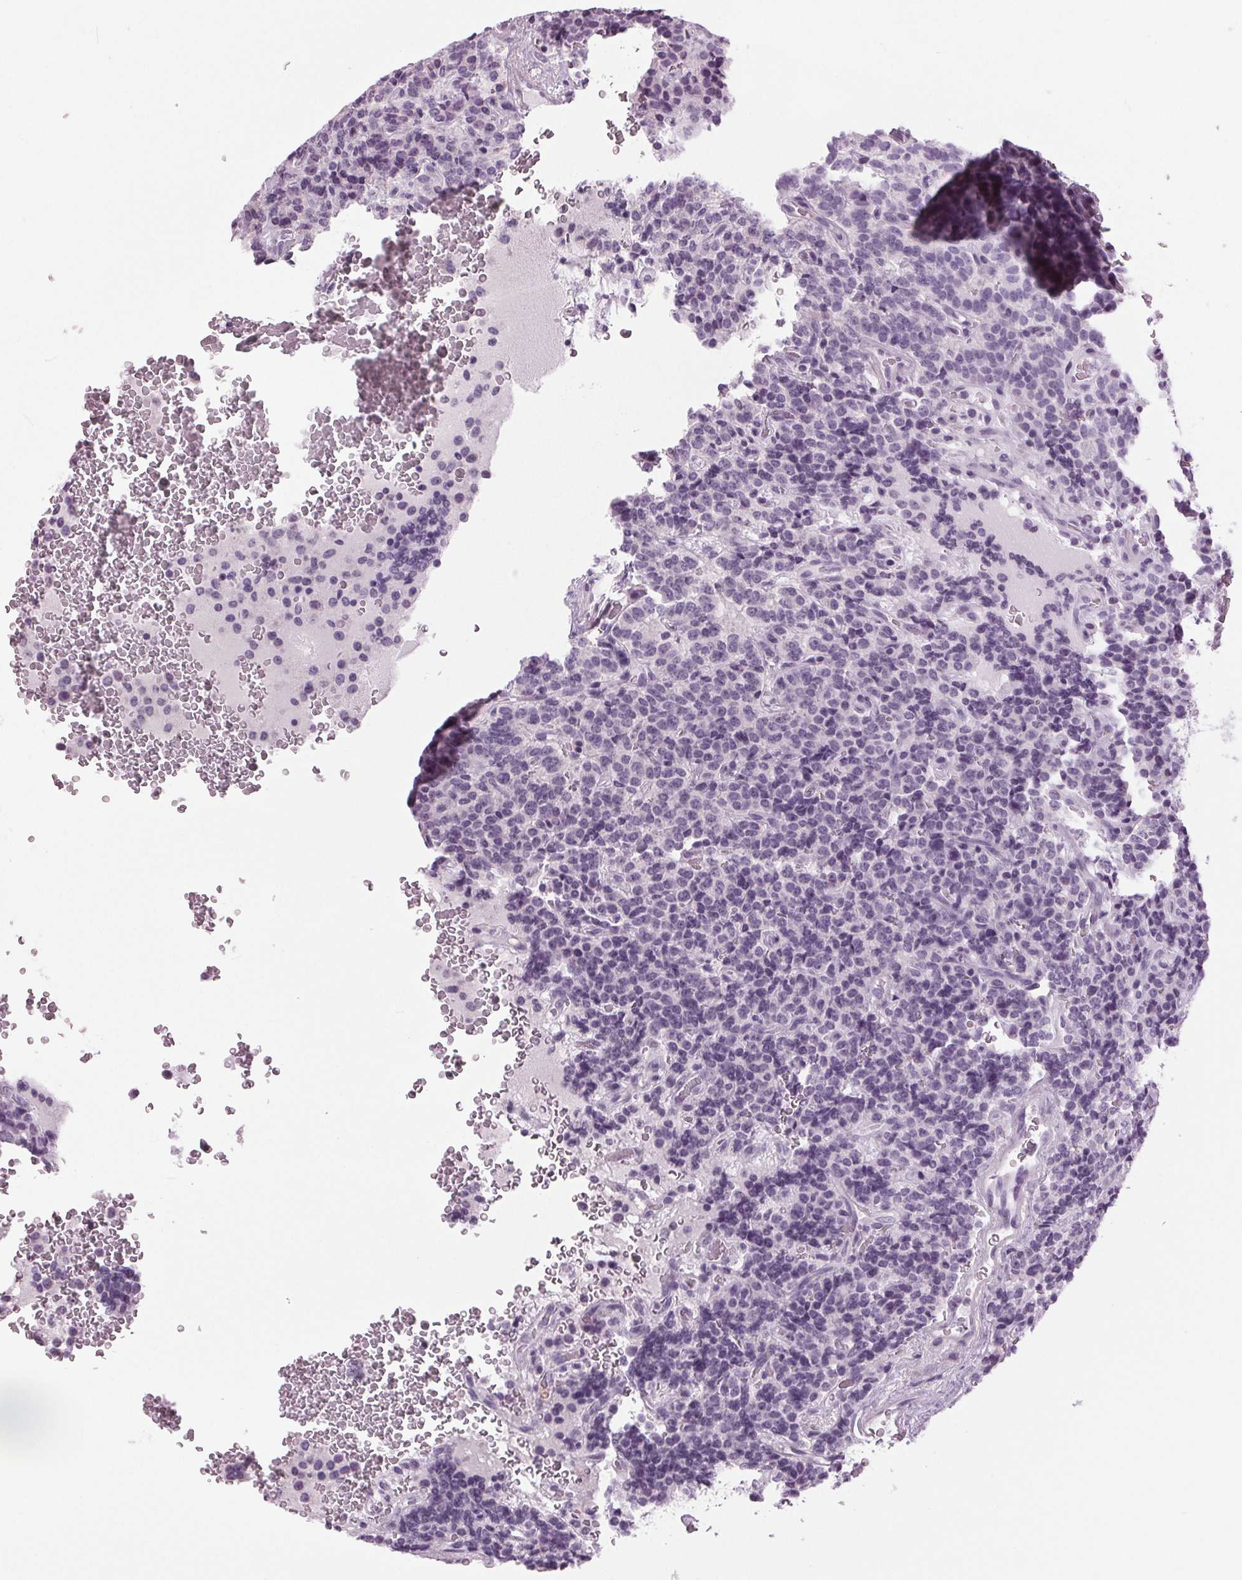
{"staining": {"intensity": "negative", "quantity": "none", "location": "none"}, "tissue": "carcinoid", "cell_type": "Tumor cells", "image_type": "cancer", "snomed": [{"axis": "morphology", "description": "Carcinoid, malignant, NOS"}, {"axis": "topography", "description": "Pancreas"}], "caption": "Carcinoid (malignant) was stained to show a protein in brown. There is no significant staining in tumor cells. (DAB immunohistochemistry (IHC) with hematoxylin counter stain).", "gene": "DNAH12", "patient": {"sex": "male", "age": 36}}